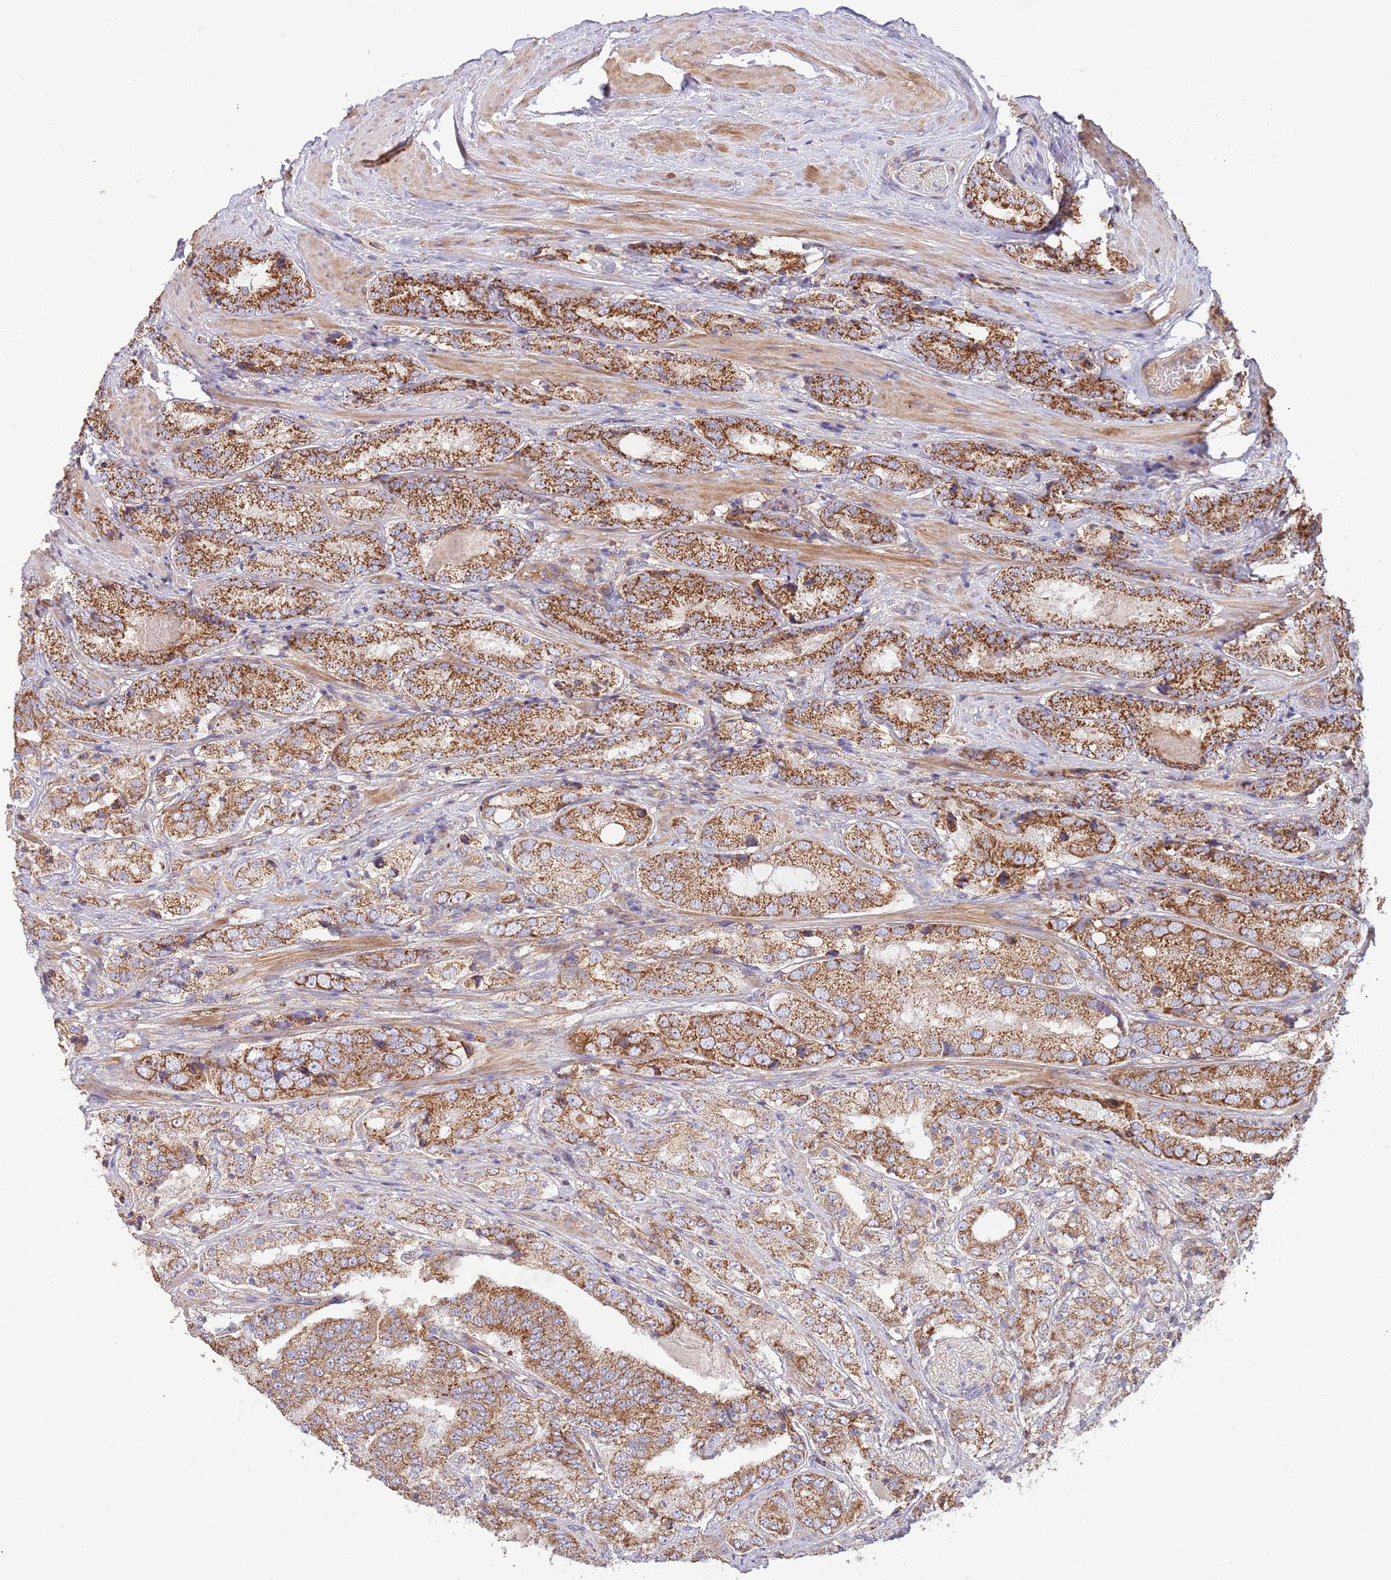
{"staining": {"intensity": "strong", "quantity": ">75%", "location": "cytoplasmic/membranous"}, "tissue": "prostate cancer", "cell_type": "Tumor cells", "image_type": "cancer", "snomed": [{"axis": "morphology", "description": "Adenocarcinoma, High grade"}, {"axis": "topography", "description": "Prostate"}], "caption": "A brown stain highlights strong cytoplasmic/membranous staining of a protein in adenocarcinoma (high-grade) (prostate) tumor cells.", "gene": "DNAJA3", "patient": {"sex": "male", "age": 63}}